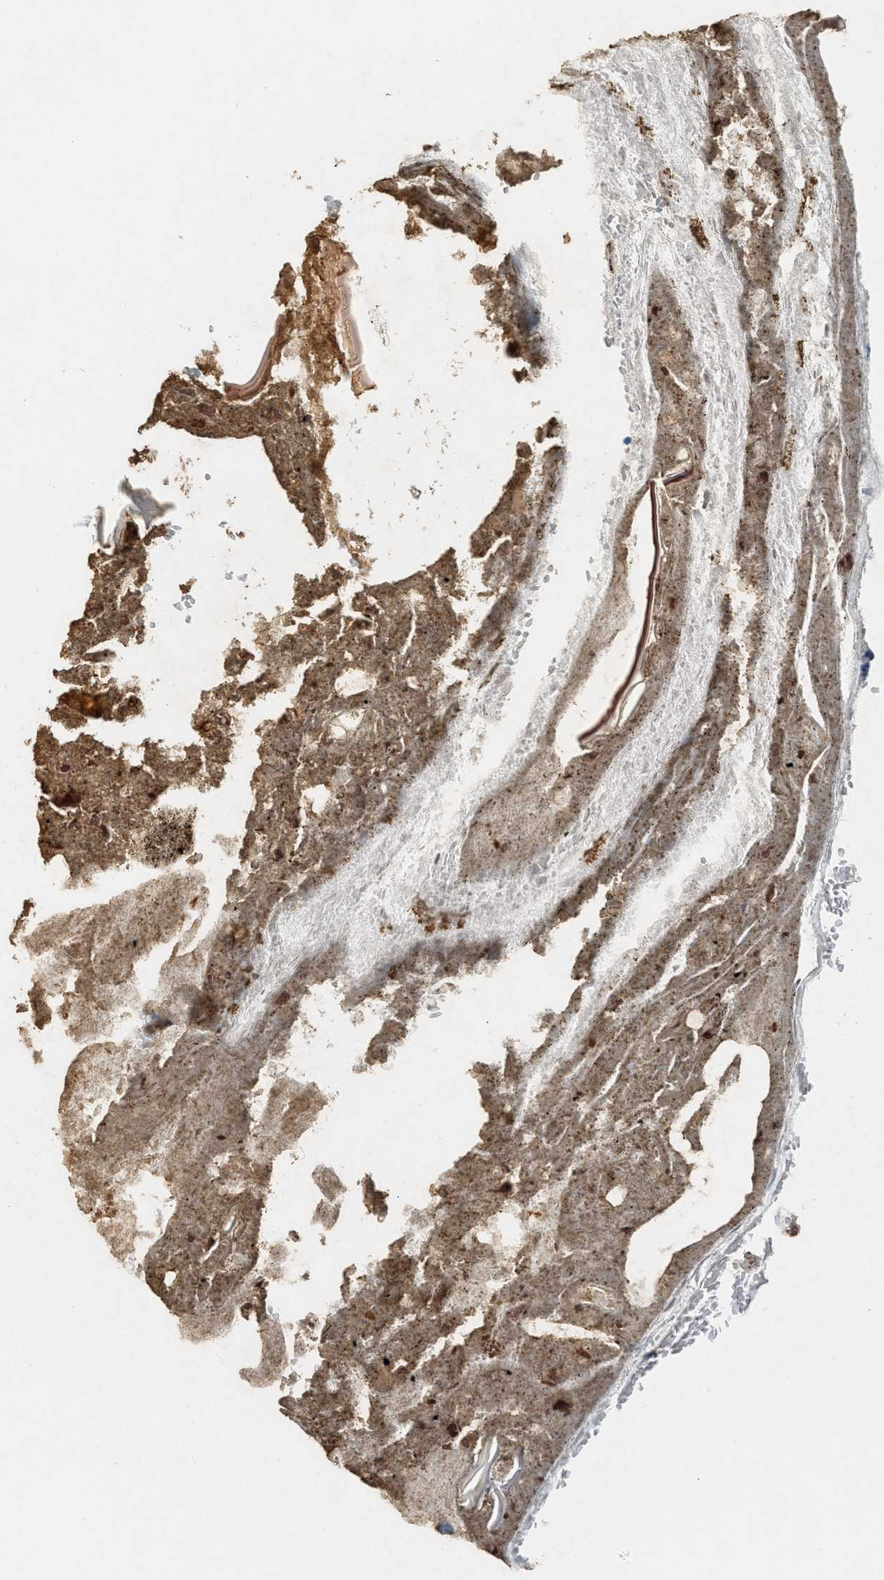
{"staining": {"intensity": "weak", "quantity": "25%-75%", "location": "cytoplasmic/membranous,nuclear"}, "tissue": "appendix", "cell_type": "Glandular cells", "image_type": "normal", "snomed": [{"axis": "morphology", "description": "Normal tissue, NOS"}, {"axis": "topography", "description": "Appendix"}], "caption": "Human appendix stained with a brown dye demonstrates weak cytoplasmic/membranous,nuclear positive expression in approximately 25%-75% of glandular cells.", "gene": "TCF20", "patient": {"sex": "female", "age": 10}}